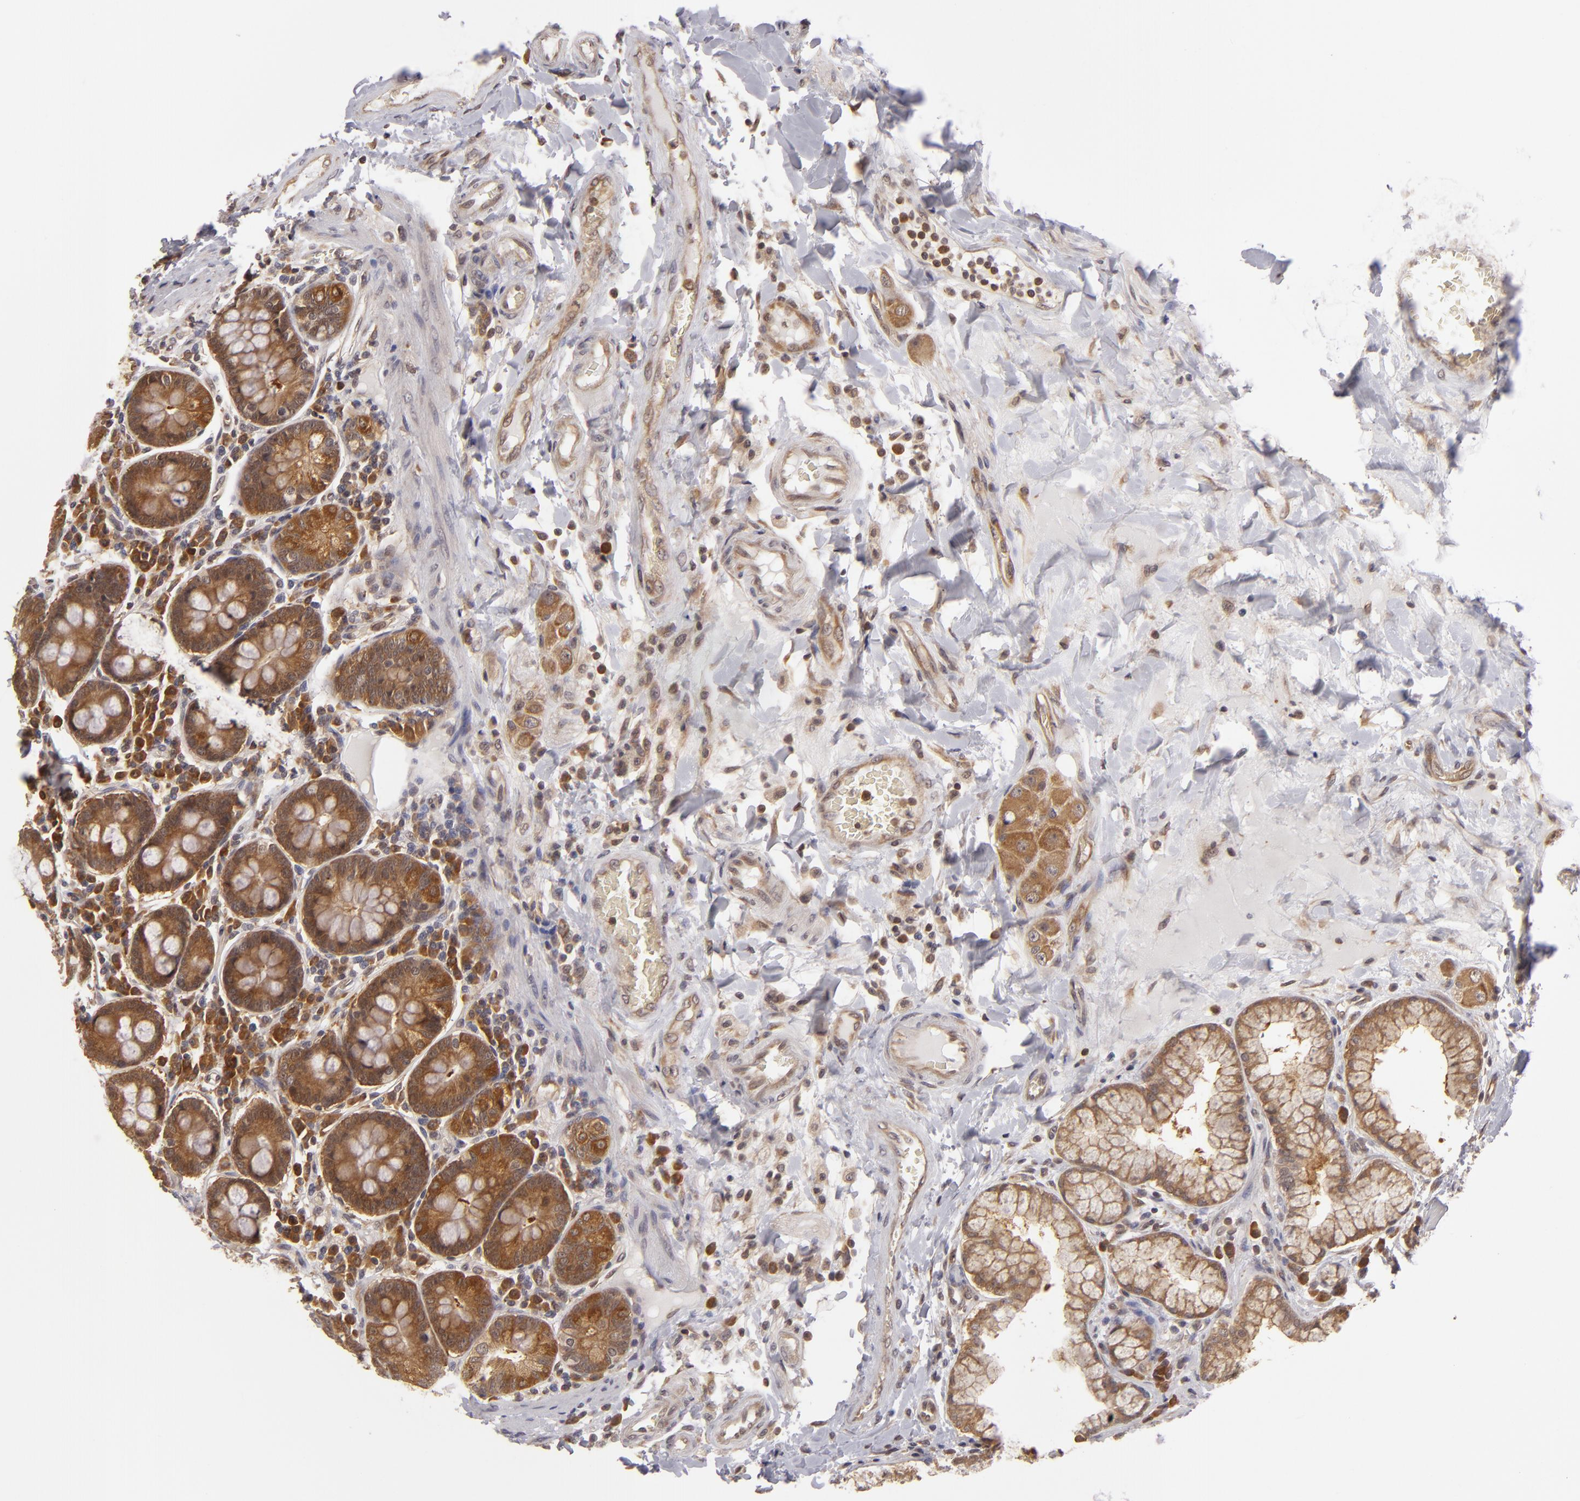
{"staining": {"intensity": "moderate", "quantity": "25%-75%", "location": "cytoplasmic/membranous"}, "tissue": "duodenum", "cell_type": "Glandular cells", "image_type": "normal", "snomed": [{"axis": "morphology", "description": "Normal tissue, NOS"}, {"axis": "topography", "description": "Duodenum"}], "caption": "About 25%-75% of glandular cells in unremarkable human duodenum exhibit moderate cytoplasmic/membranous protein expression as visualized by brown immunohistochemical staining.", "gene": "MAPK3", "patient": {"sex": "male", "age": 50}}